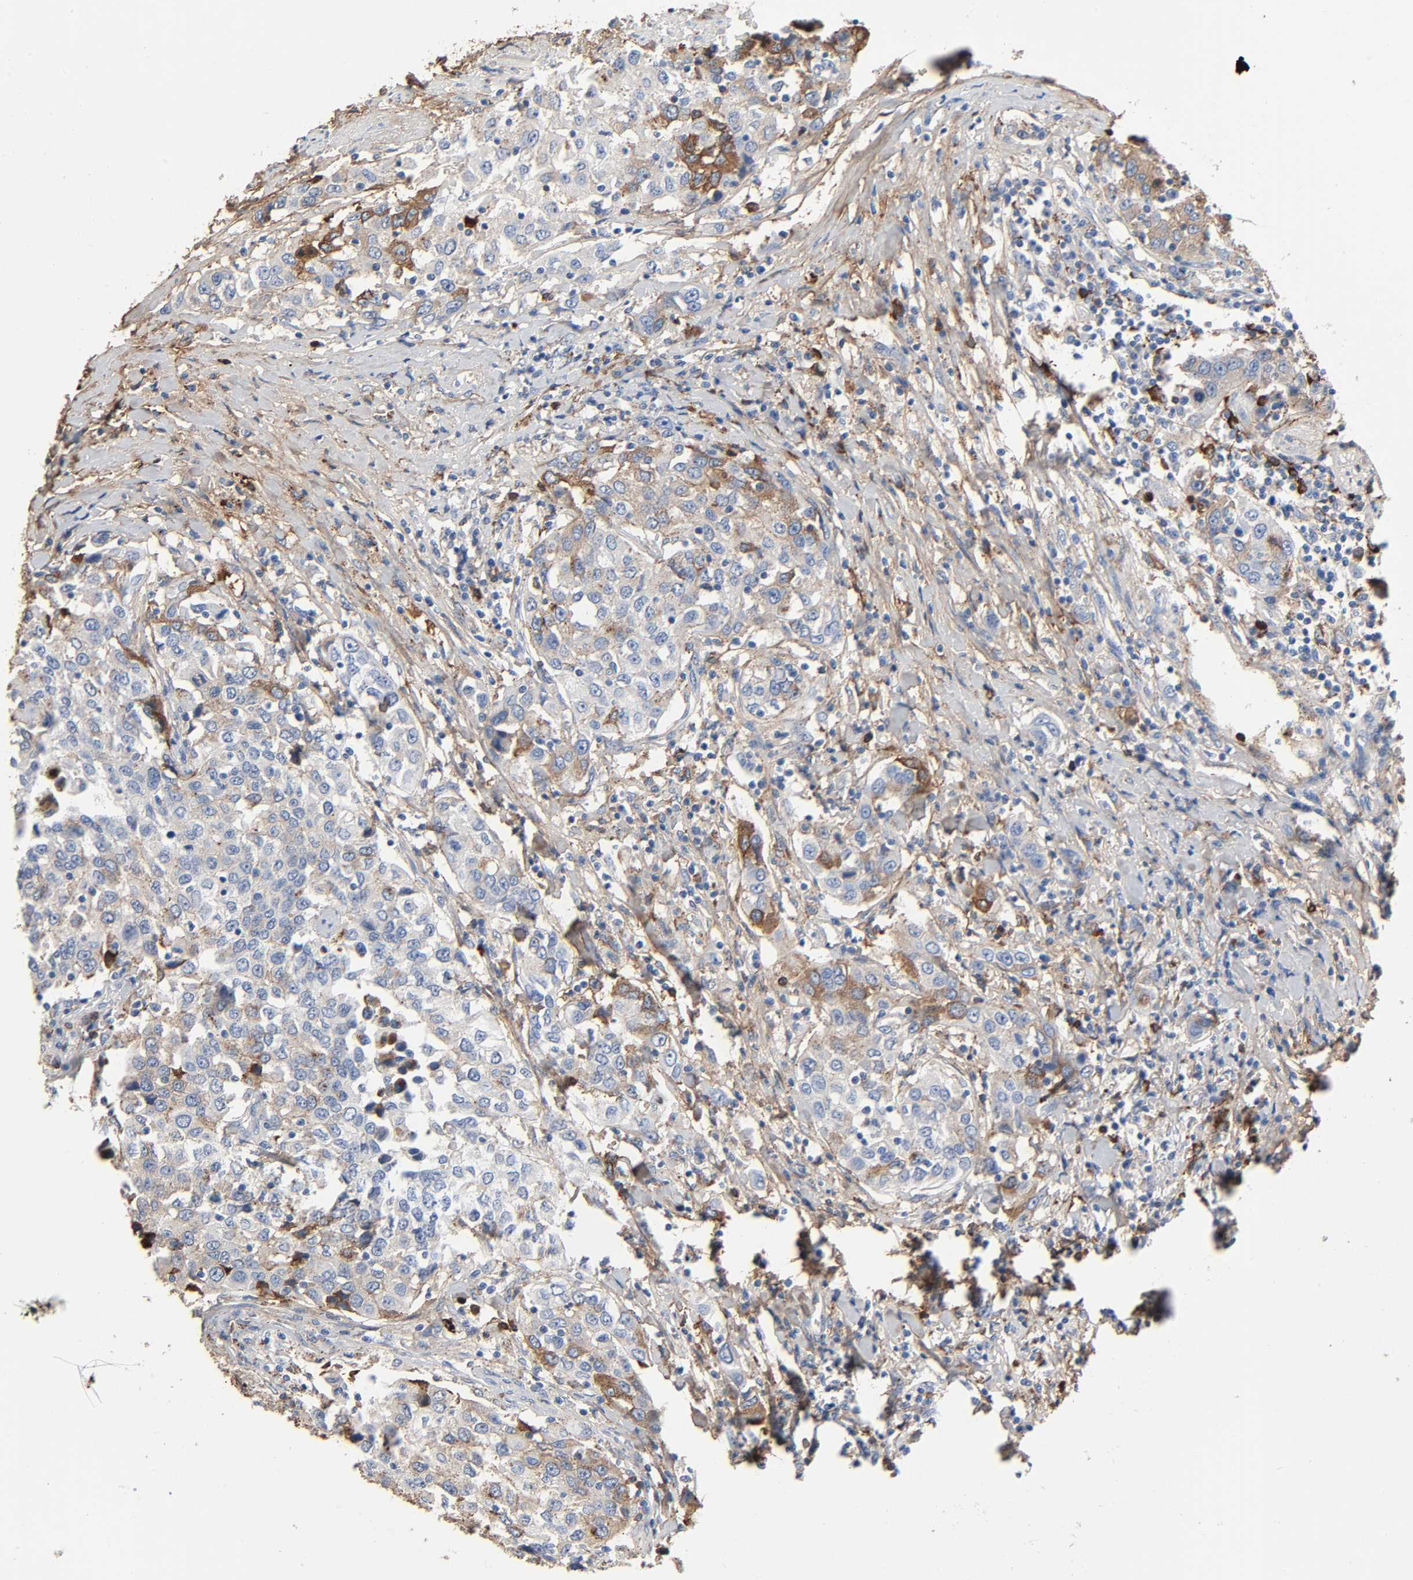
{"staining": {"intensity": "weak", "quantity": "25%-75%", "location": "cytoplasmic/membranous"}, "tissue": "urothelial cancer", "cell_type": "Tumor cells", "image_type": "cancer", "snomed": [{"axis": "morphology", "description": "Urothelial carcinoma, High grade"}, {"axis": "topography", "description": "Urinary bladder"}], "caption": "This micrograph demonstrates immunohistochemistry (IHC) staining of human urothelial carcinoma (high-grade), with low weak cytoplasmic/membranous staining in about 25%-75% of tumor cells.", "gene": "C3", "patient": {"sex": "female", "age": 80}}